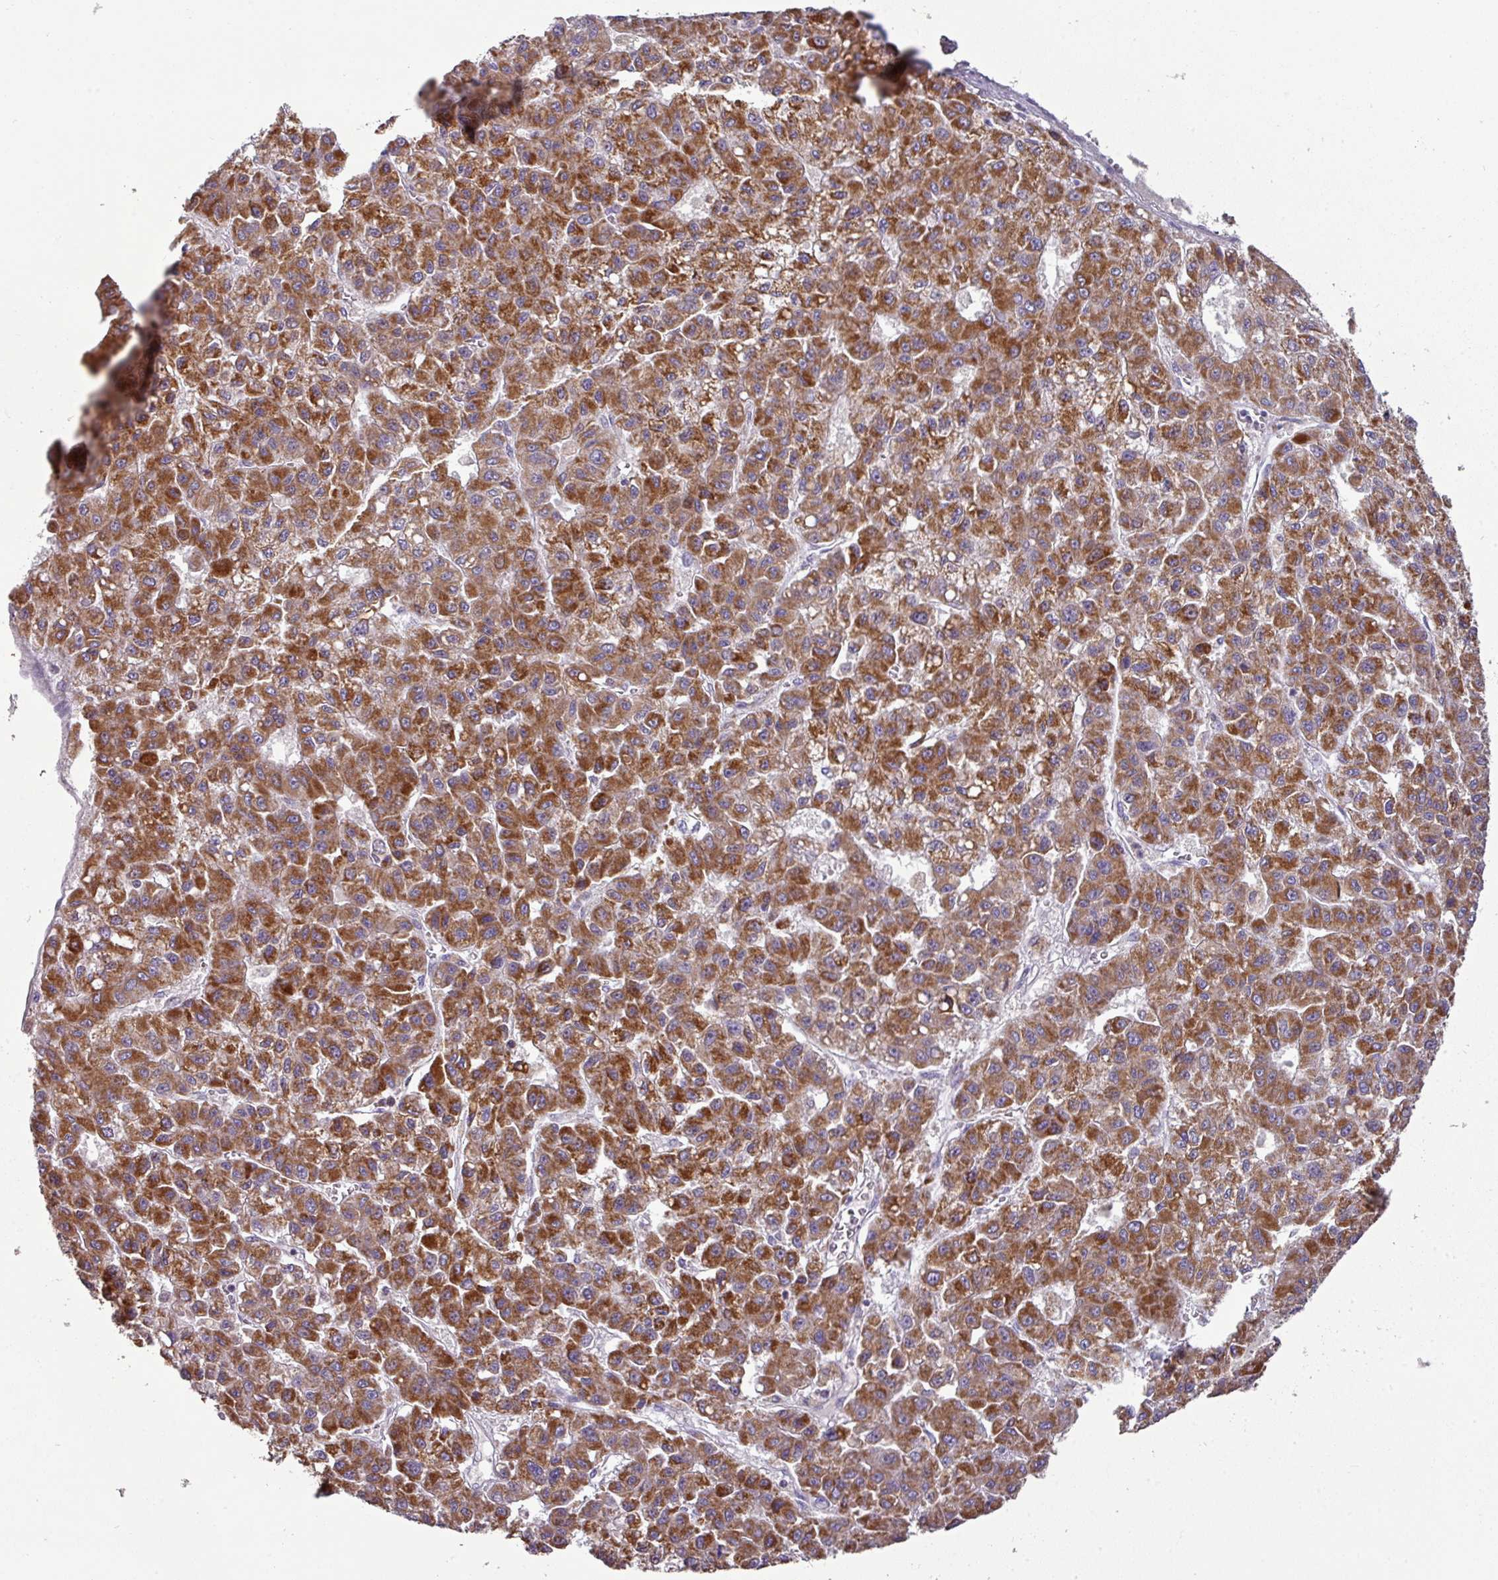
{"staining": {"intensity": "strong", "quantity": ">75%", "location": "cytoplasmic/membranous"}, "tissue": "liver cancer", "cell_type": "Tumor cells", "image_type": "cancer", "snomed": [{"axis": "morphology", "description": "Carcinoma, Hepatocellular, NOS"}, {"axis": "topography", "description": "Liver"}], "caption": "The image displays immunohistochemical staining of liver cancer (hepatocellular carcinoma). There is strong cytoplasmic/membranous staining is identified in approximately >75% of tumor cells. Ihc stains the protein of interest in brown and the nuclei are stained blue.", "gene": "TRAPPC1", "patient": {"sex": "male", "age": 70}}